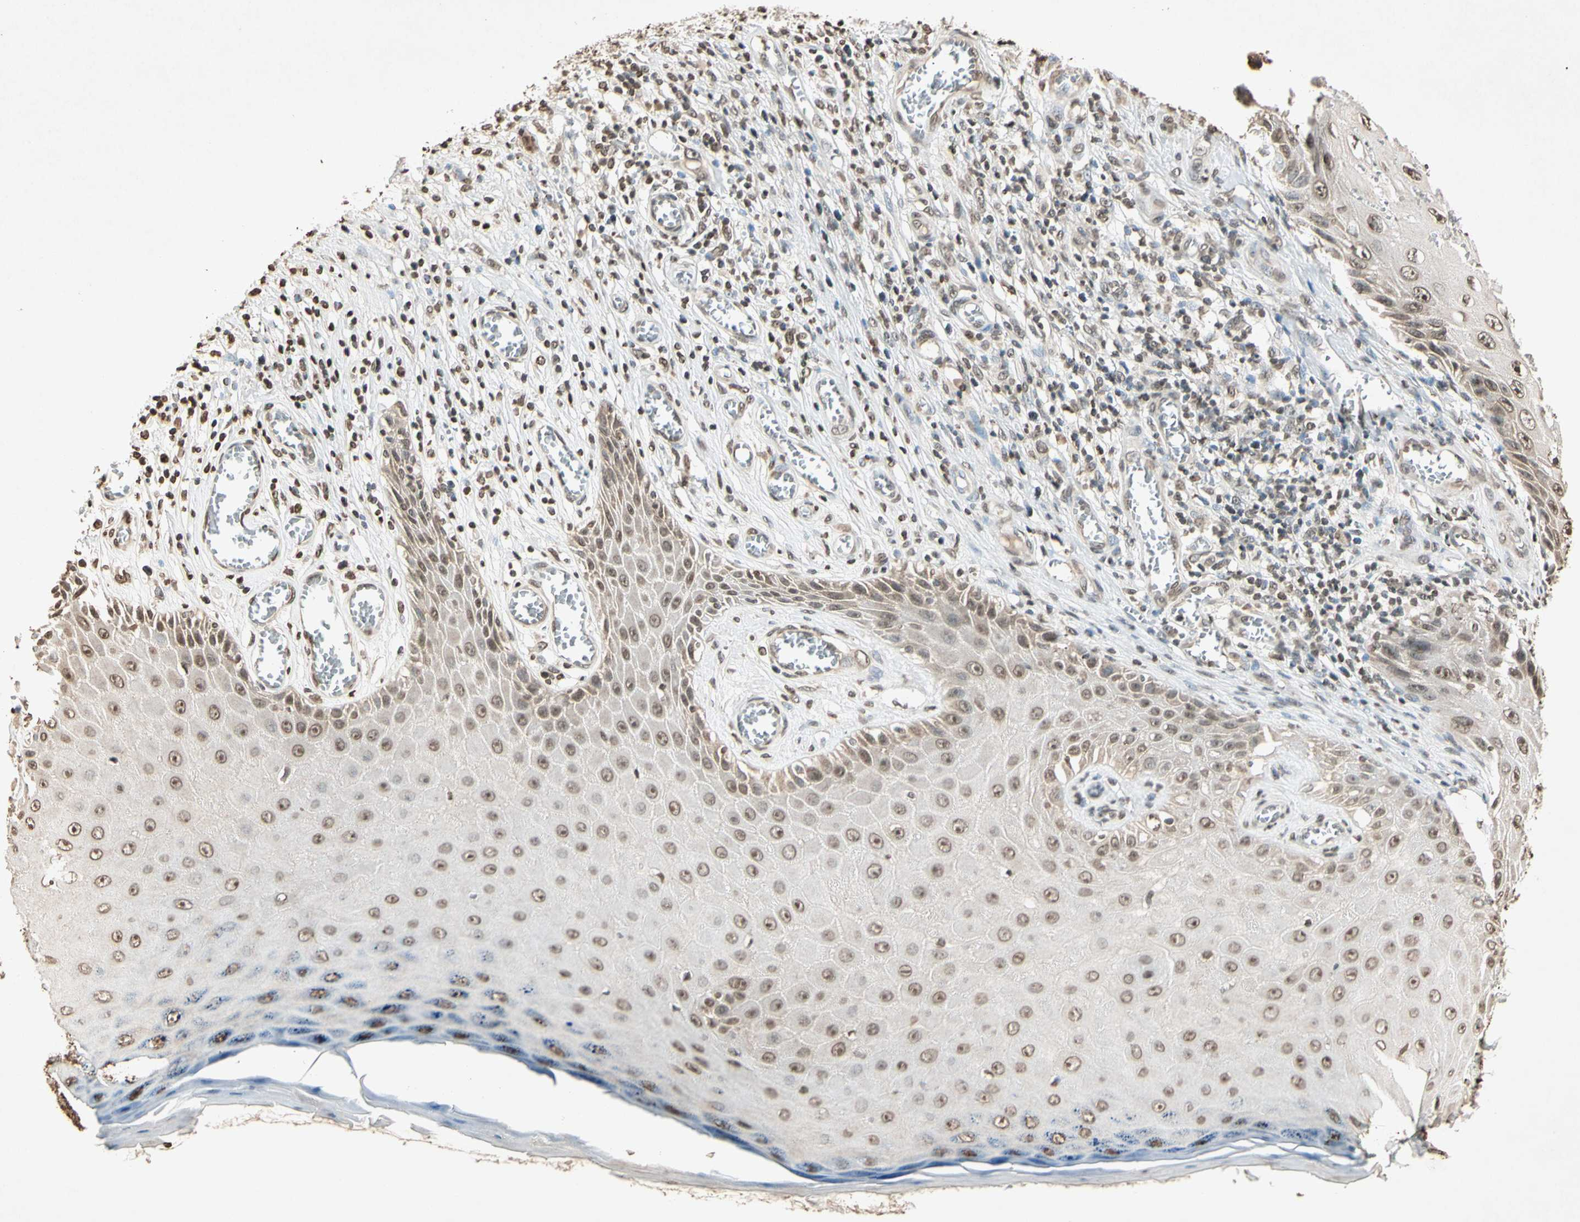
{"staining": {"intensity": "weak", "quantity": "25%-75%", "location": "nuclear"}, "tissue": "skin cancer", "cell_type": "Tumor cells", "image_type": "cancer", "snomed": [{"axis": "morphology", "description": "Squamous cell carcinoma, NOS"}, {"axis": "topography", "description": "Skin"}], "caption": "Immunohistochemical staining of human squamous cell carcinoma (skin) displays weak nuclear protein expression in approximately 25%-75% of tumor cells.", "gene": "TOP1", "patient": {"sex": "female", "age": 73}}